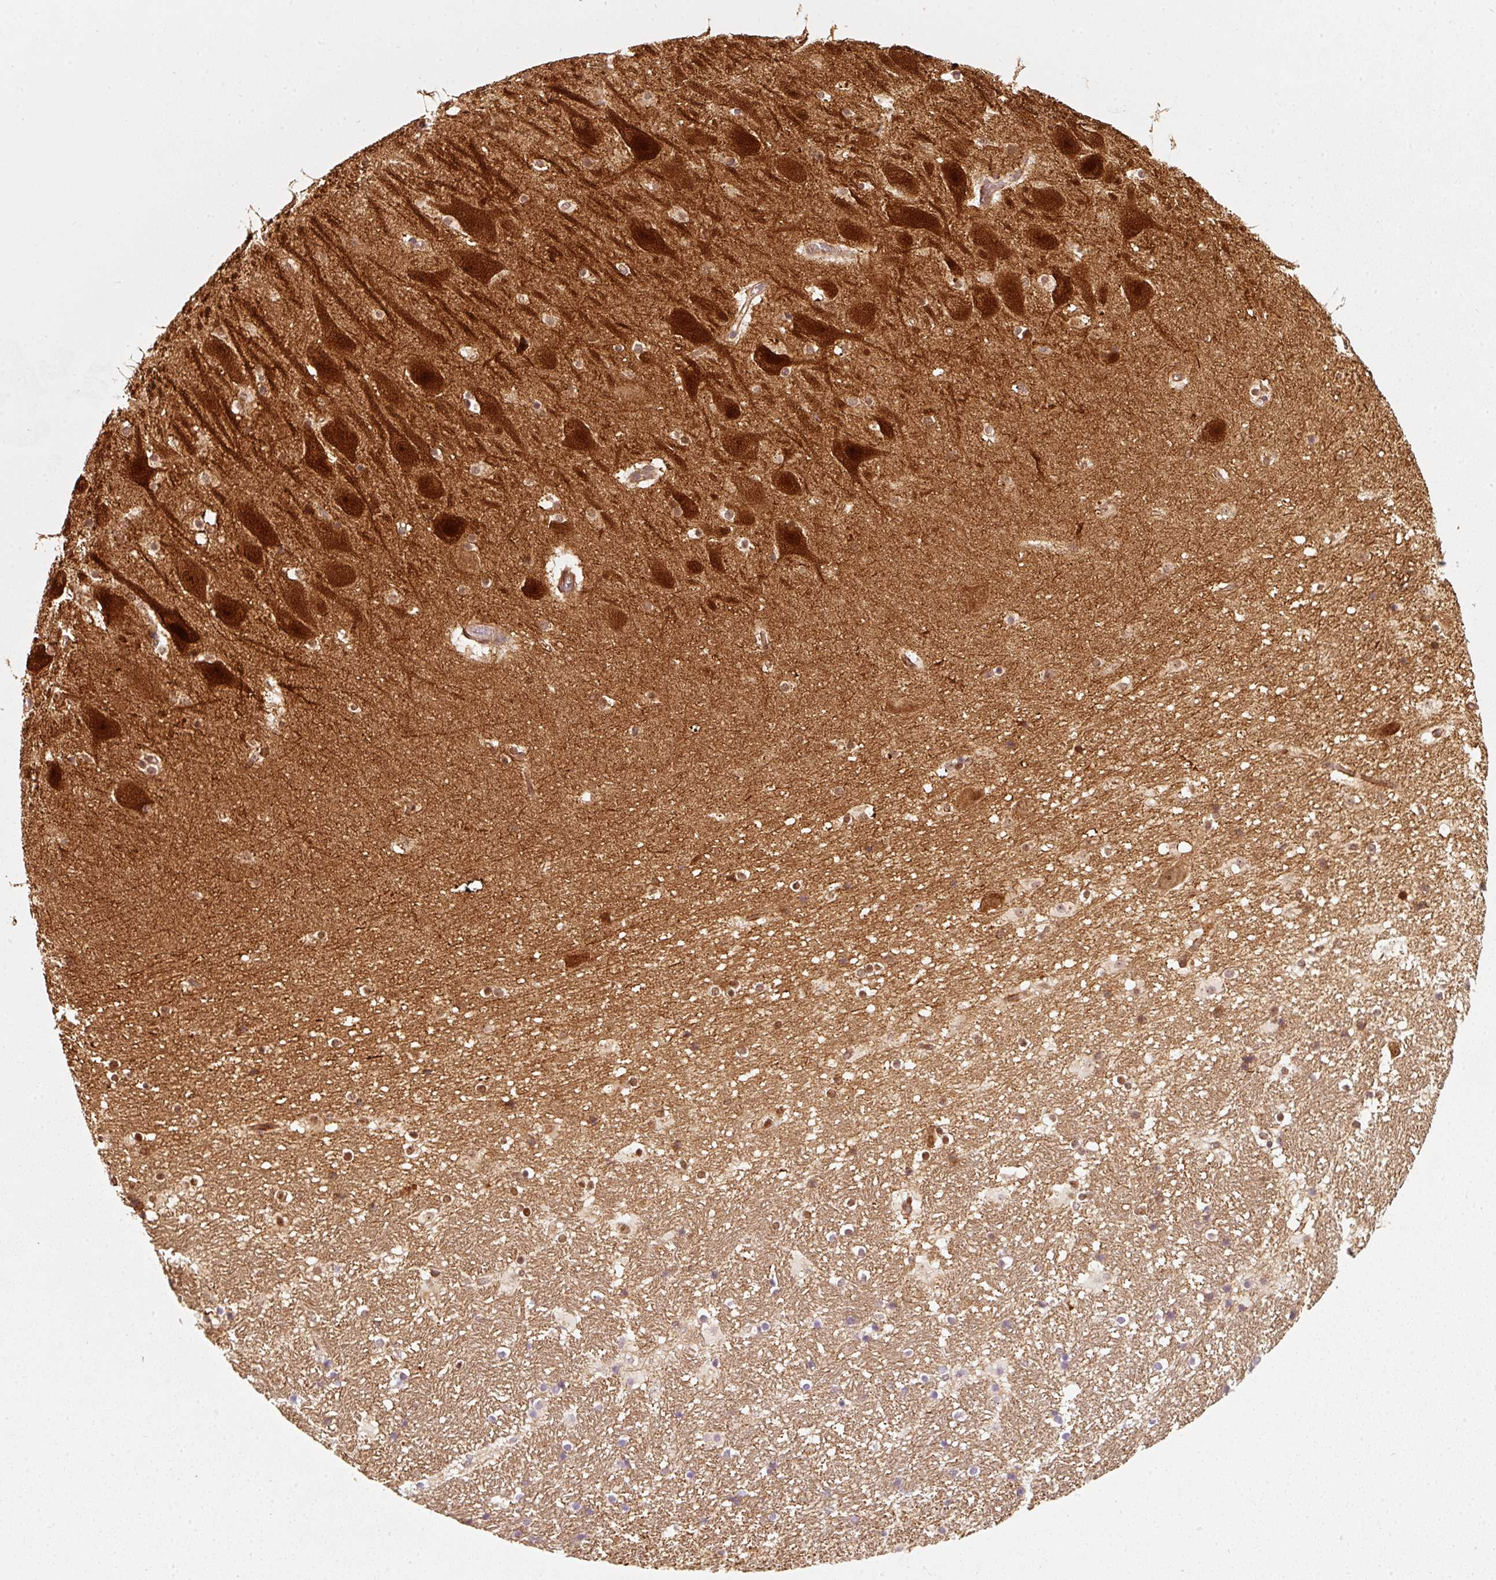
{"staining": {"intensity": "moderate", "quantity": "<25%", "location": "nuclear"}, "tissue": "hippocampus", "cell_type": "Glial cells", "image_type": "normal", "snomed": [{"axis": "morphology", "description": "Normal tissue, NOS"}, {"axis": "topography", "description": "Hippocampus"}], "caption": "This image exhibits IHC staining of normal human hippocampus, with low moderate nuclear positivity in approximately <25% of glial cells.", "gene": "IQGAP2", "patient": {"sex": "male", "age": 37}}